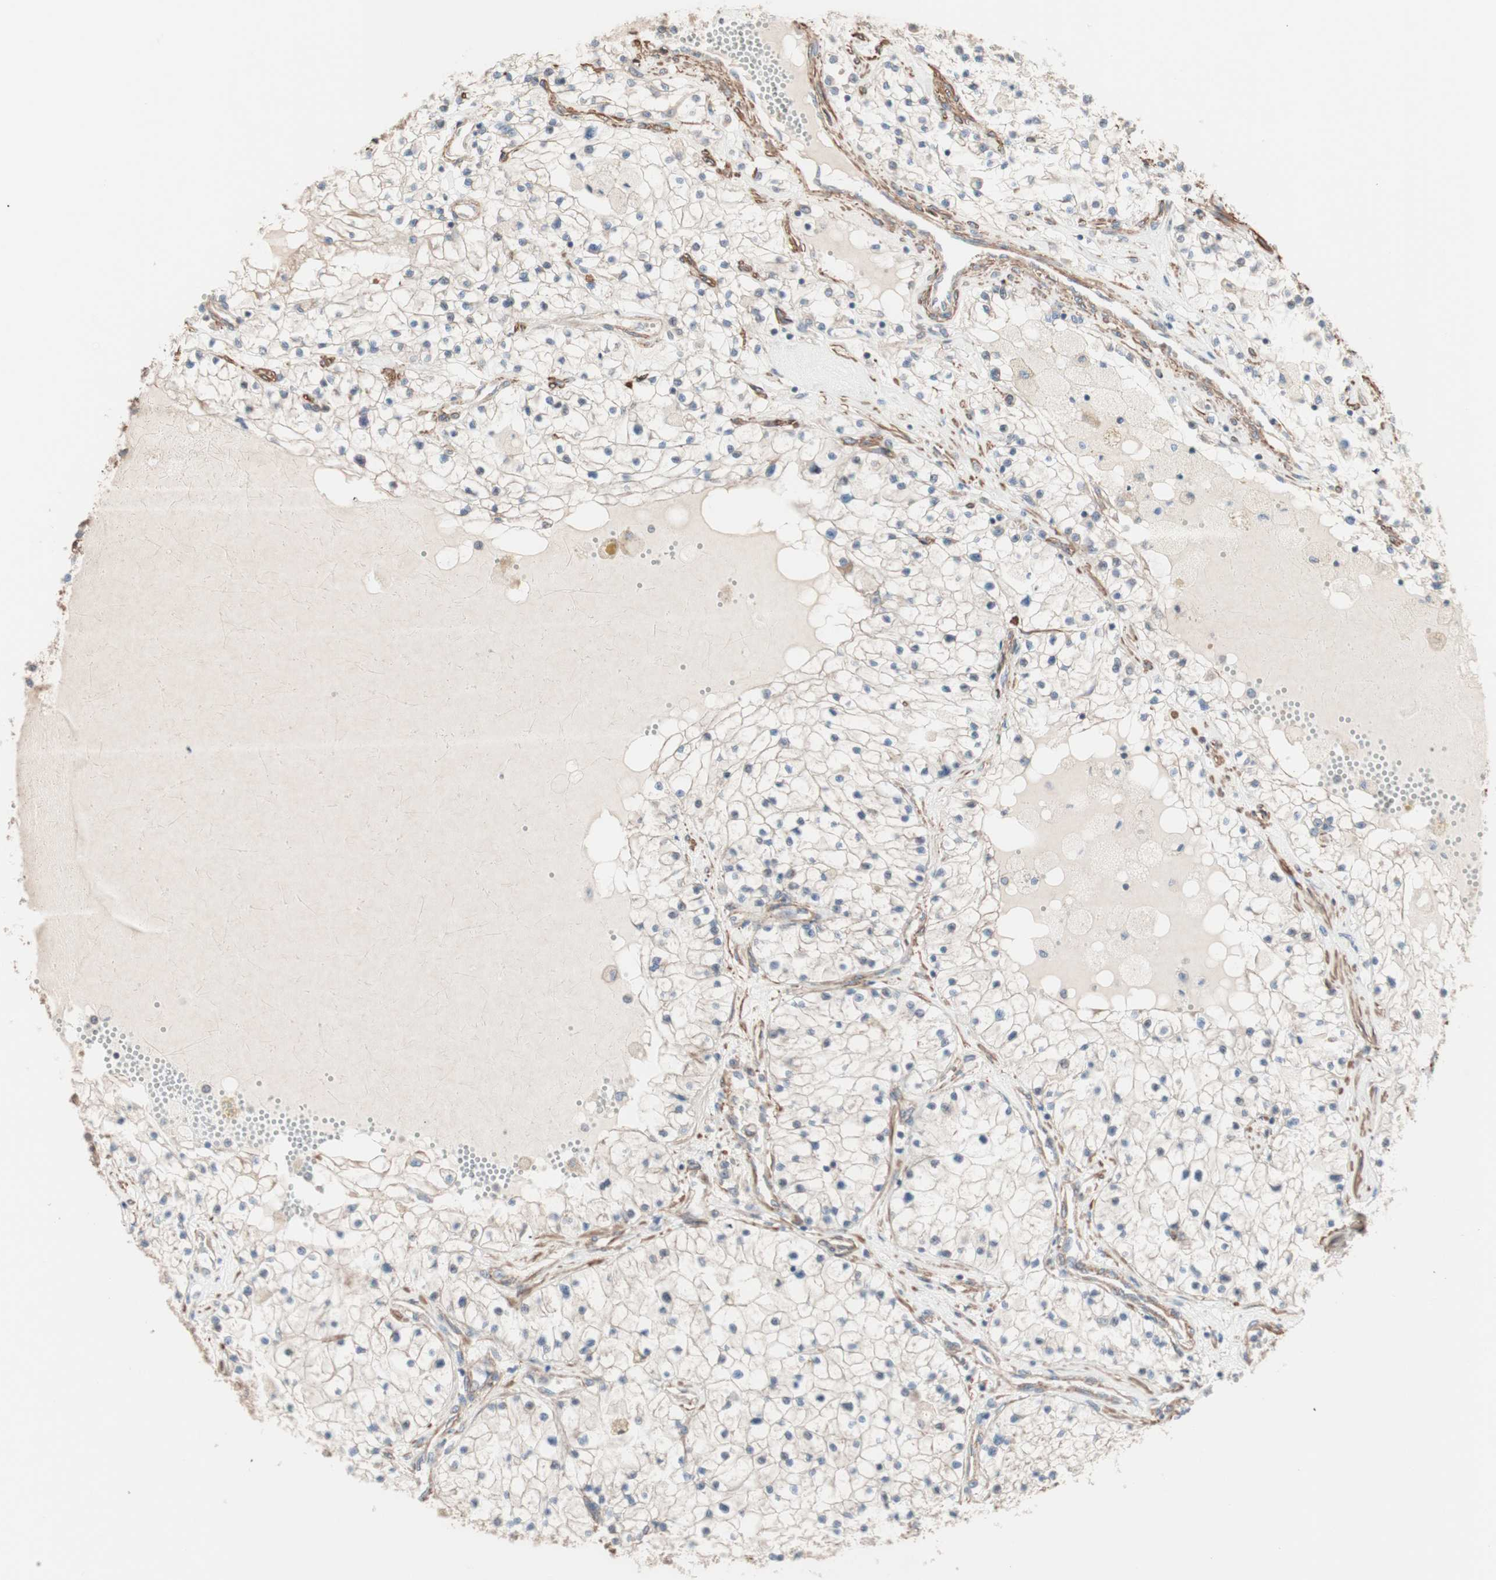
{"staining": {"intensity": "weak", "quantity": "<25%", "location": "cytoplasmic/membranous"}, "tissue": "renal cancer", "cell_type": "Tumor cells", "image_type": "cancer", "snomed": [{"axis": "morphology", "description": "Adenocarcinoma, NOS"}, {"axis": "topography", "description": "Kidney"}], "caption": "Immunohistochemistry (IHC) of human renal cancer reveals no staining in tumor cells.", "gene": "ALG5", "patient": {"sex": "male", "age": 68}}